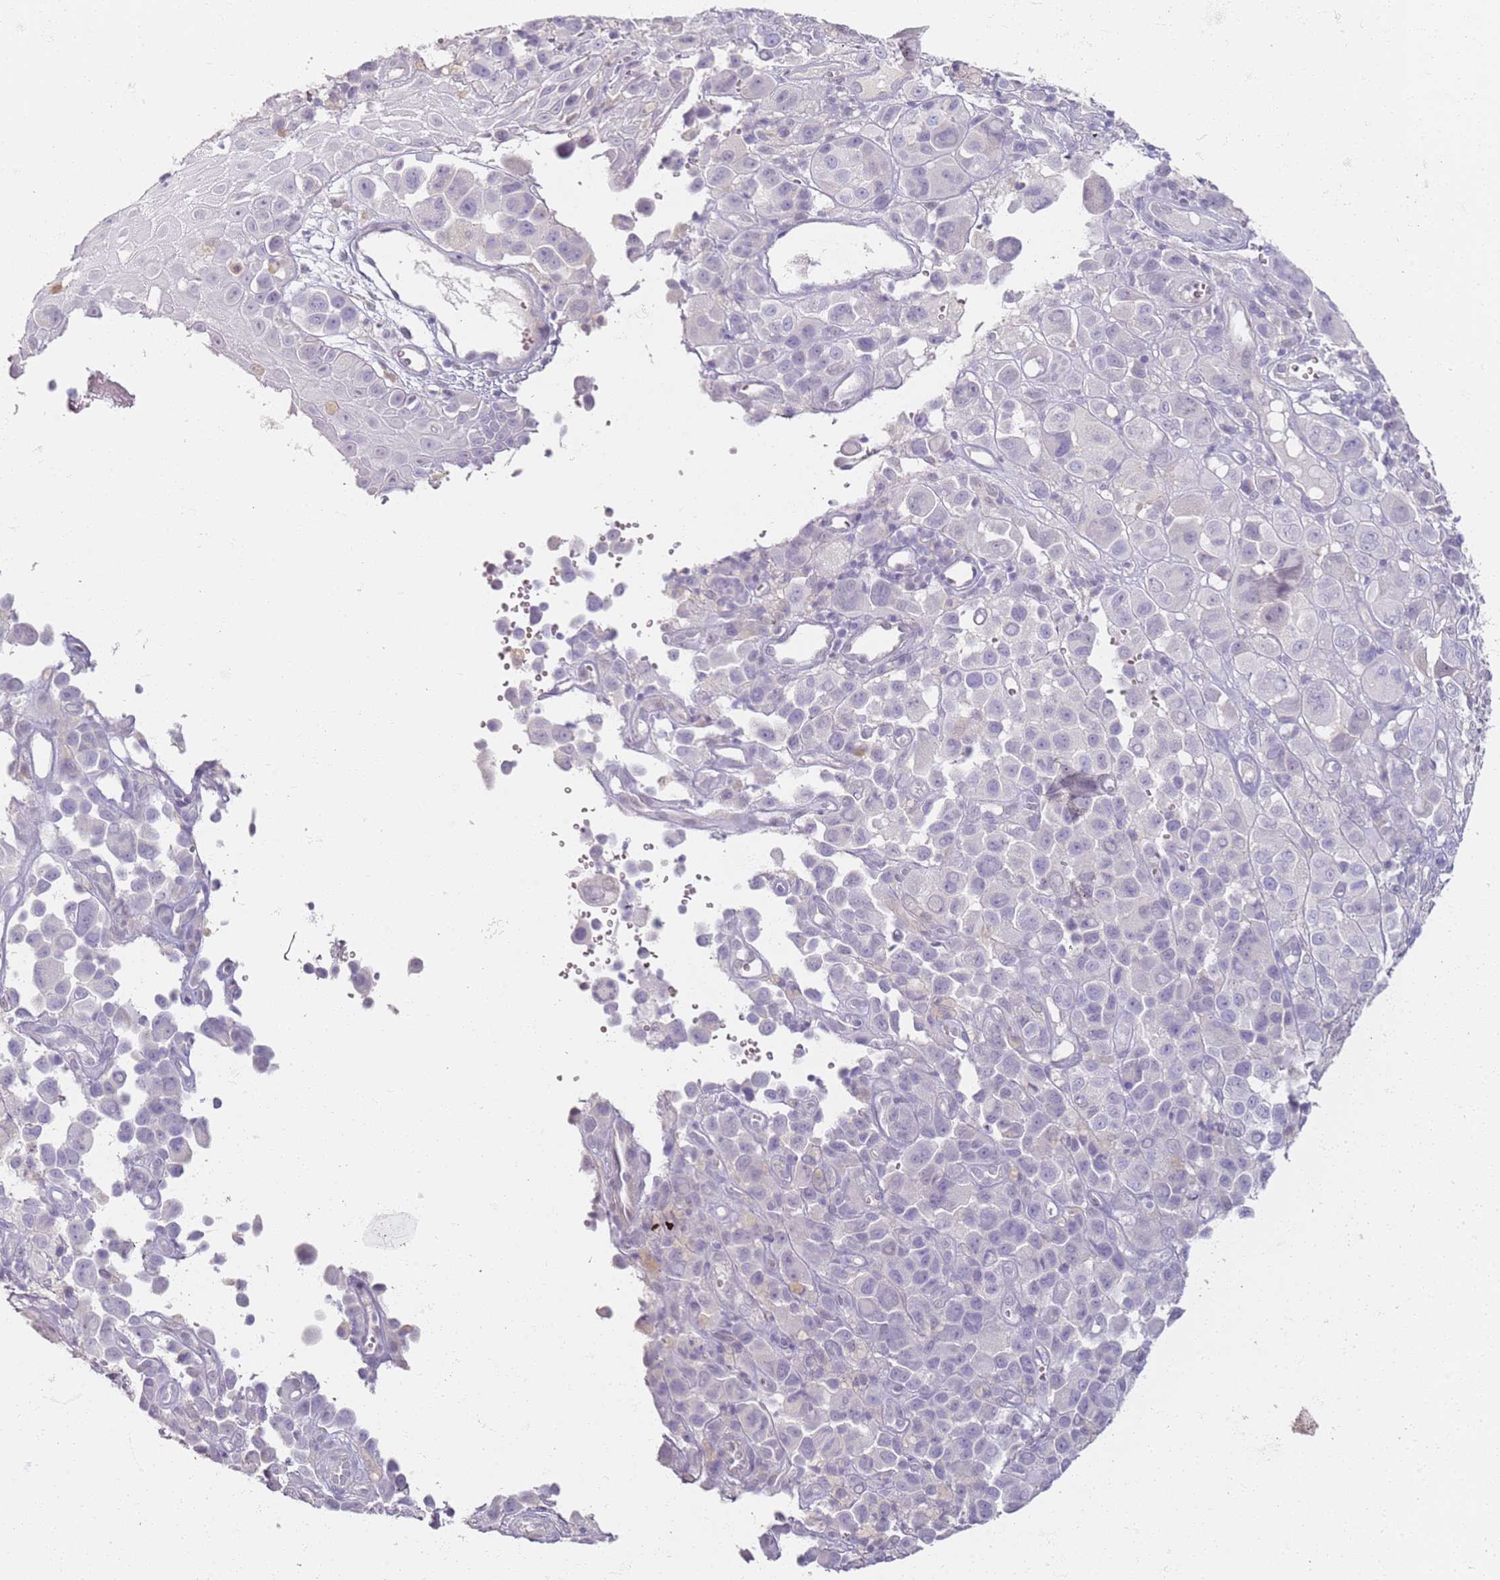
{"staining": {"intensity": "negative", "quantity": "none", "location": "none"}, "tissue": "melanoma", "cell_type": "Tumor cells", "image_type": "cancer", "snomed": [{"axis": "morphology", "description": "Malignant melanoma, NOS"}, {"axis": "topography", "description": "Skin of trunk"}], "caption": "Immunohistochemistry (IHC) histopathology image of neoplastic tissue: malignant melanoma stained with DAB (3,3'-diaminobenzidine) displays no significant protein expression in tumor cells.", "gene": "CD40LG", "patient": {"sex": "male", "age": 71}}